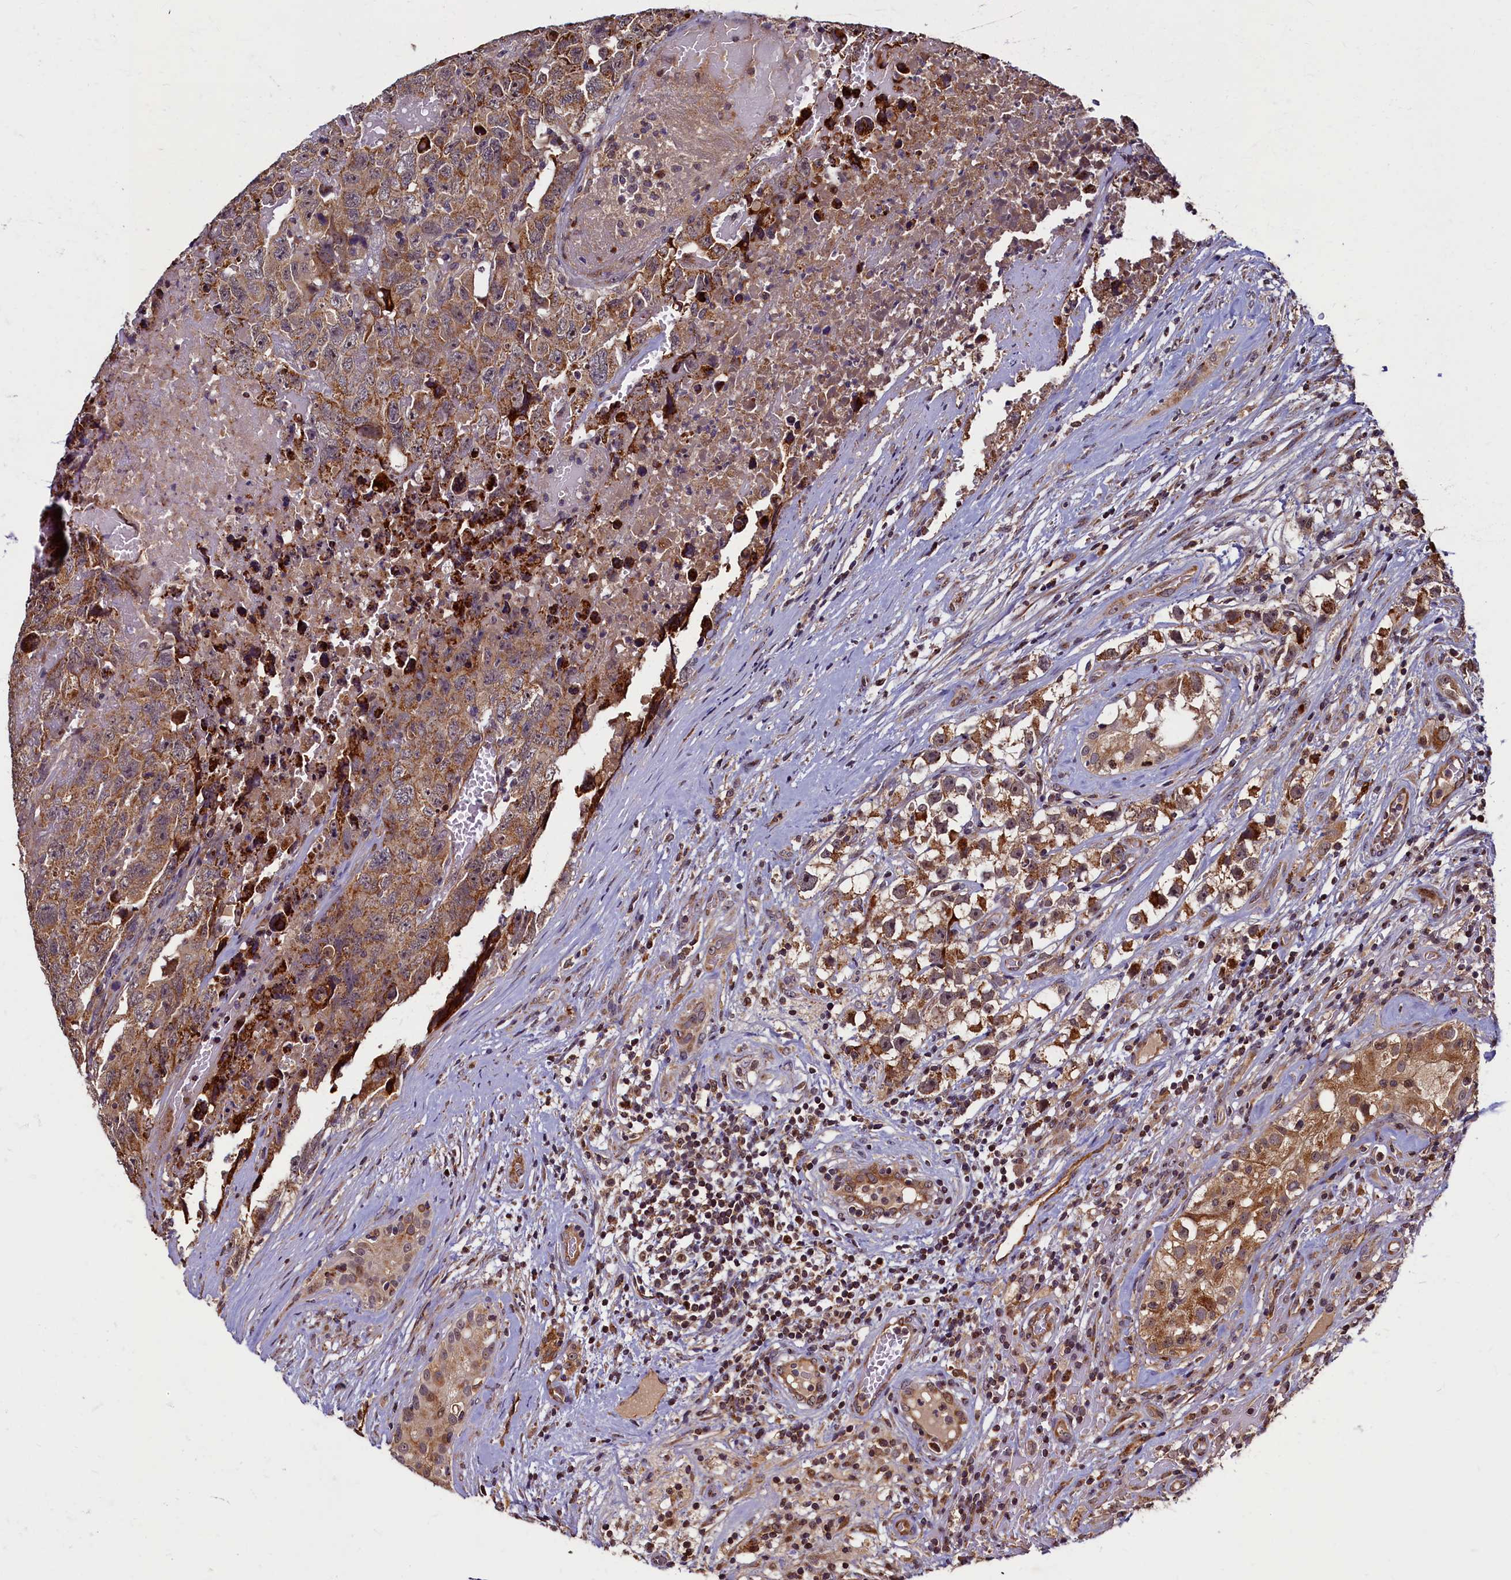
{"staining": {"intensity": "moderate", "quantity": ">75%", "location": "cytoplasmic/membranous"}, "tissue": "testis cancer", "cell_type": "Tumor cells", "image_type": "cancer", "snomed": [{"axis": "morphology", "description": "Carcinoma, Embryonal, NOS"}, {"axis": "topography", "description": "Testis"}], "caption": "Testis cancer stained with a brown dye displays moderate cytoplasmic/membranous positive staining in about >75% of tumor cells.", "gene": "NCKAP5L", "patient": {"sex": "male", "age": 45}}